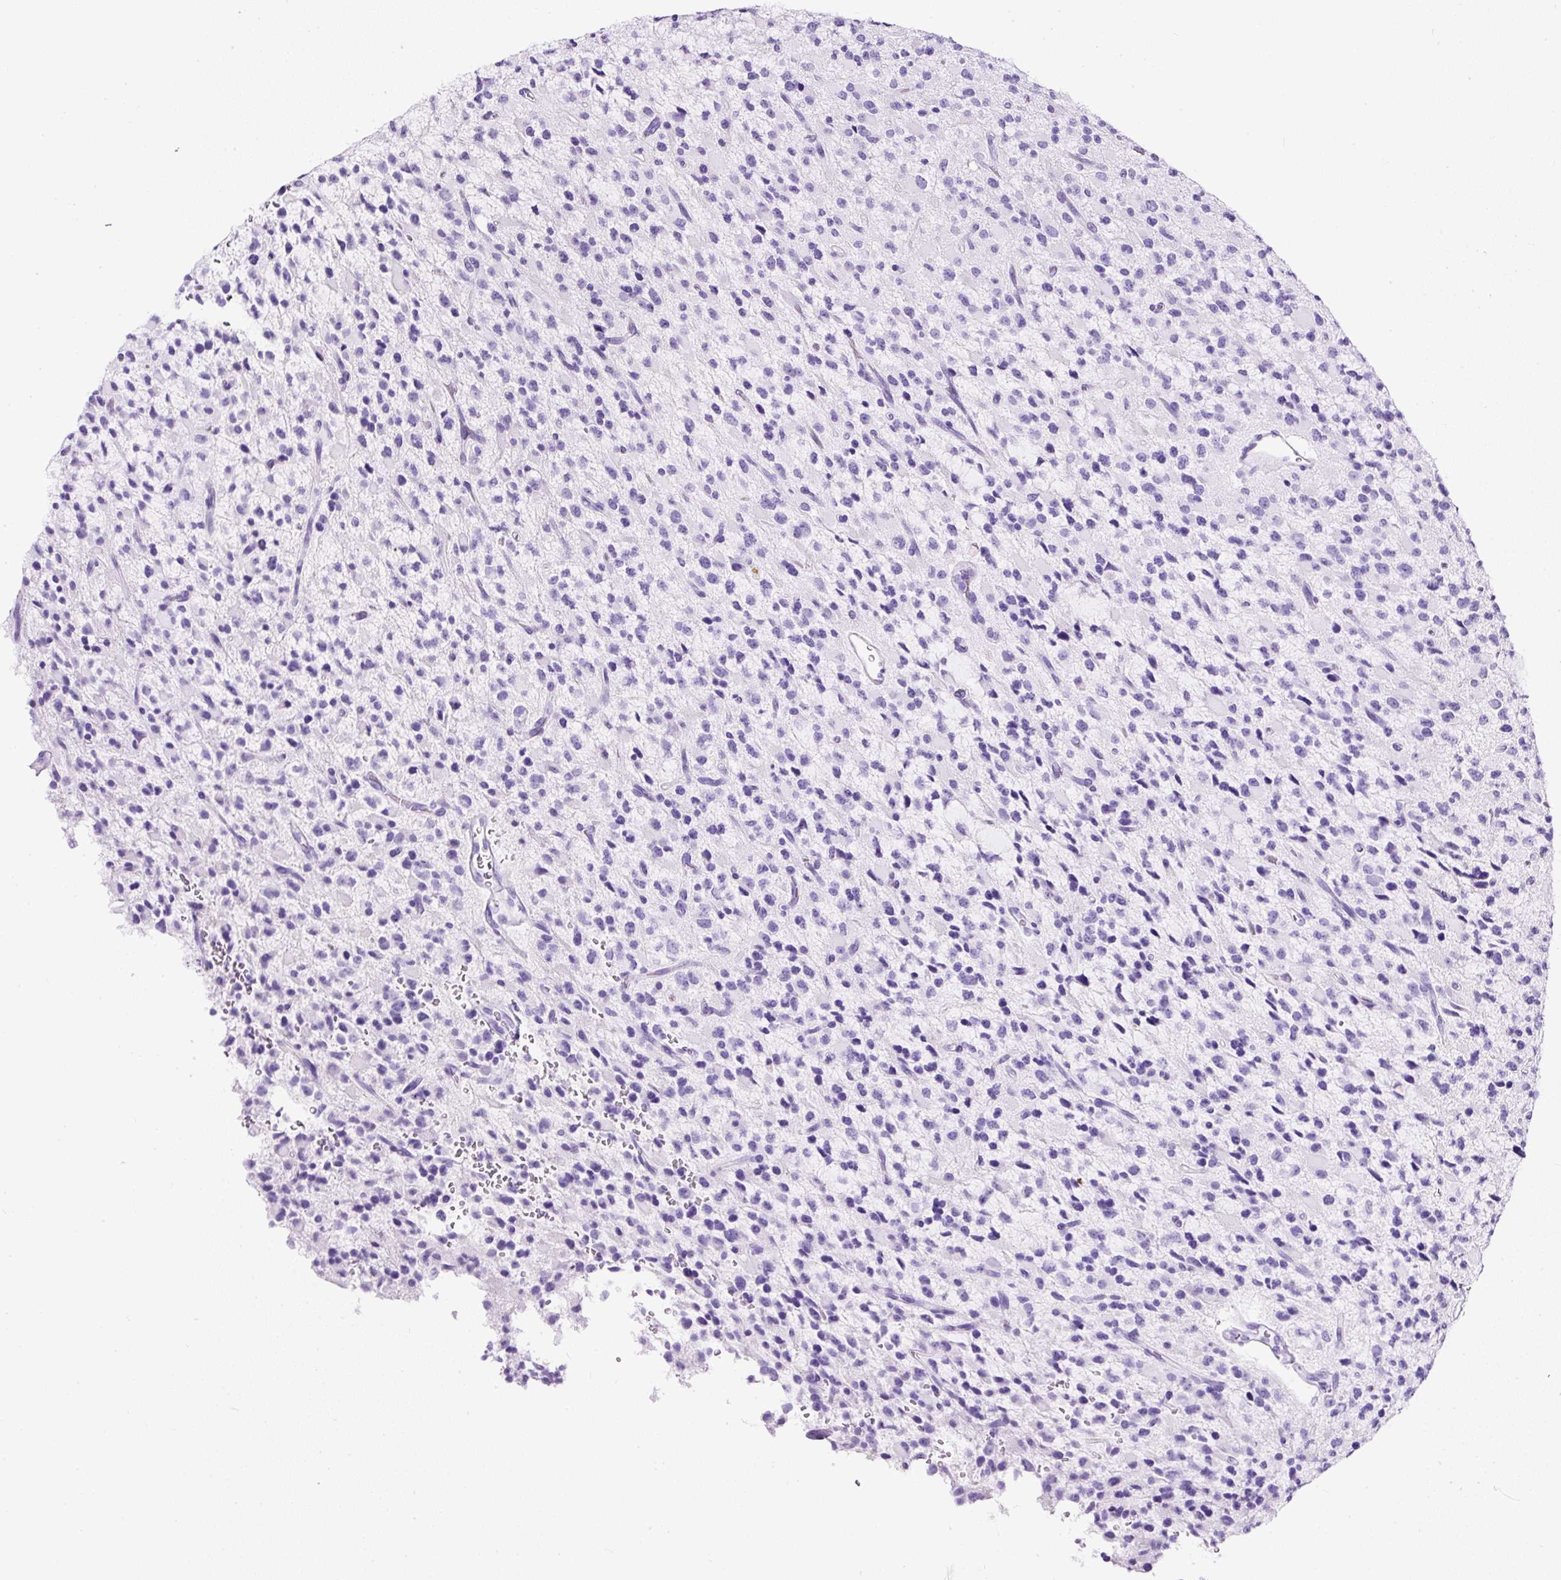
{"staining": {"intensity": "negative", "quantity": "none", "location": "none"}, "tissue": "glioma", "cell_type": "Tumor cells", "image_type": "cancer", "snomed": [{"axis": "morphology", "description": "Glioma, malignant, High grade"}, {"axis": "topography", "description": "Brain"}], "caption": "Malignant glioma (high-grade) was stained to show a protein in brown. There is no significant staining in tumor cells.", "gene": "NTS", "patient": {"sex": "male", "age": 34}}